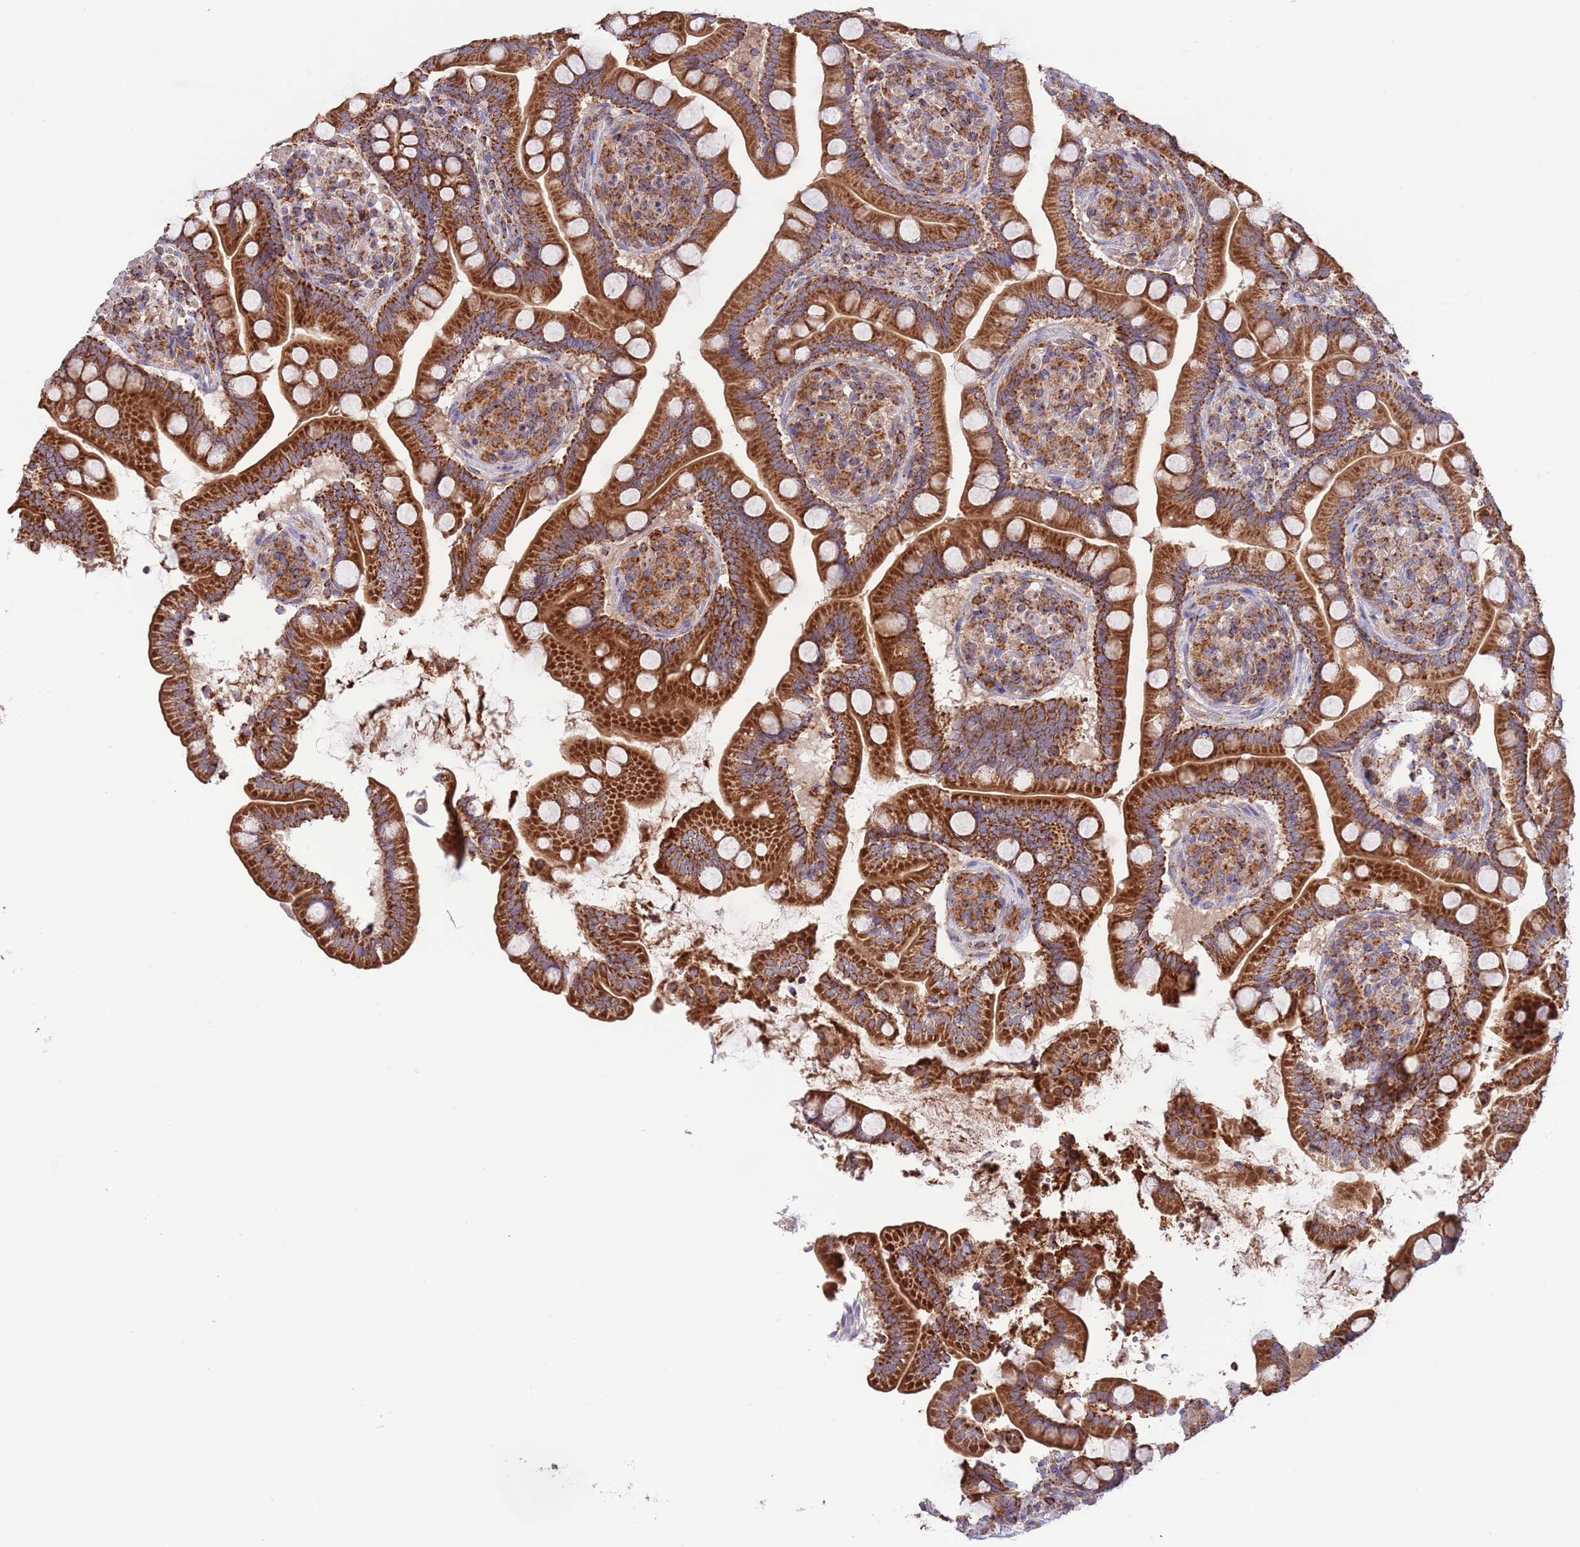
{"staining": {"intensity": "strong", "quantity": ">75%", "location": "cytoplasmic/membranous"}, "tissue": "small intestine", "cell_type": "Glandular cells", "image_type": "normal", "snomed": [{"axis": "morphology", "description": "Normal tissue, NOS"}, {"axis": "topography", "description": "Small intestine"}], "caption": "Immunohistochemistry (IHC) histopathology image of normal small intestine stained for a protein (brown), which shows high levels of strong cytoplasmic/membranous positivity in about >75% of glandular cells.", "gene": "DNAJA3", "patient": {"sex": "female", "age": 64}}